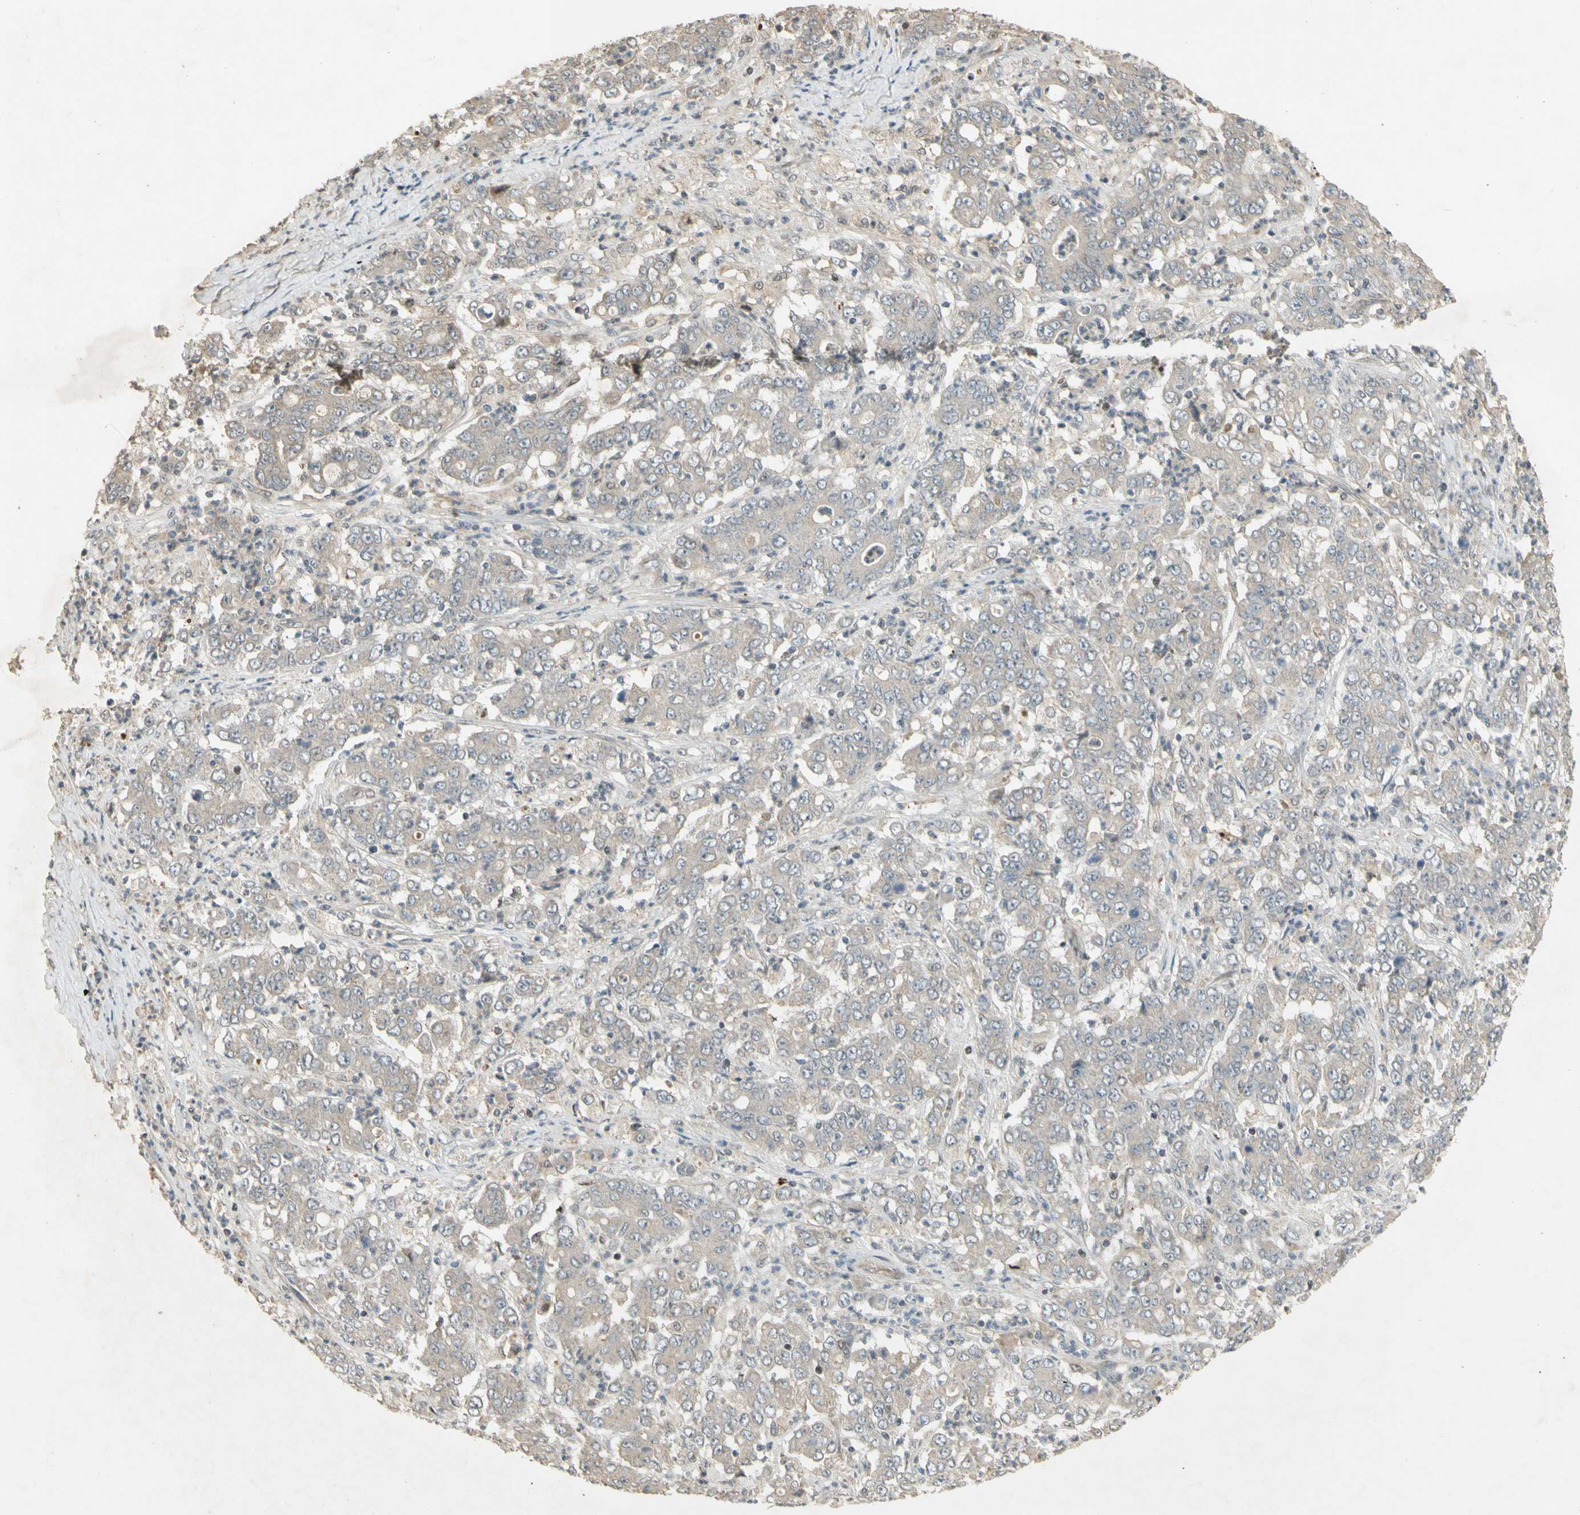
{"staining": {"intensity": "negative", "quantity": "none", "location": "none"}, "tissue": "stomach cancer", "cell_type": "Tumor cells", "image_type": "cancer", "snomed": [{"axis": "morphology", "description": "Adenocarcinoma, NOS"}, {"axis": "topography", "description": "Stomach, lower"}], "caption": "This image is of adenocarcinoma (stomach) stained with immunohistochemistry (IHC) to label a protein in brown with the nuclei are counter-stained blue. There is no staining in tumor cells.", "gene": "NRG4", "patient": {"sex": "female", "age": 71}}